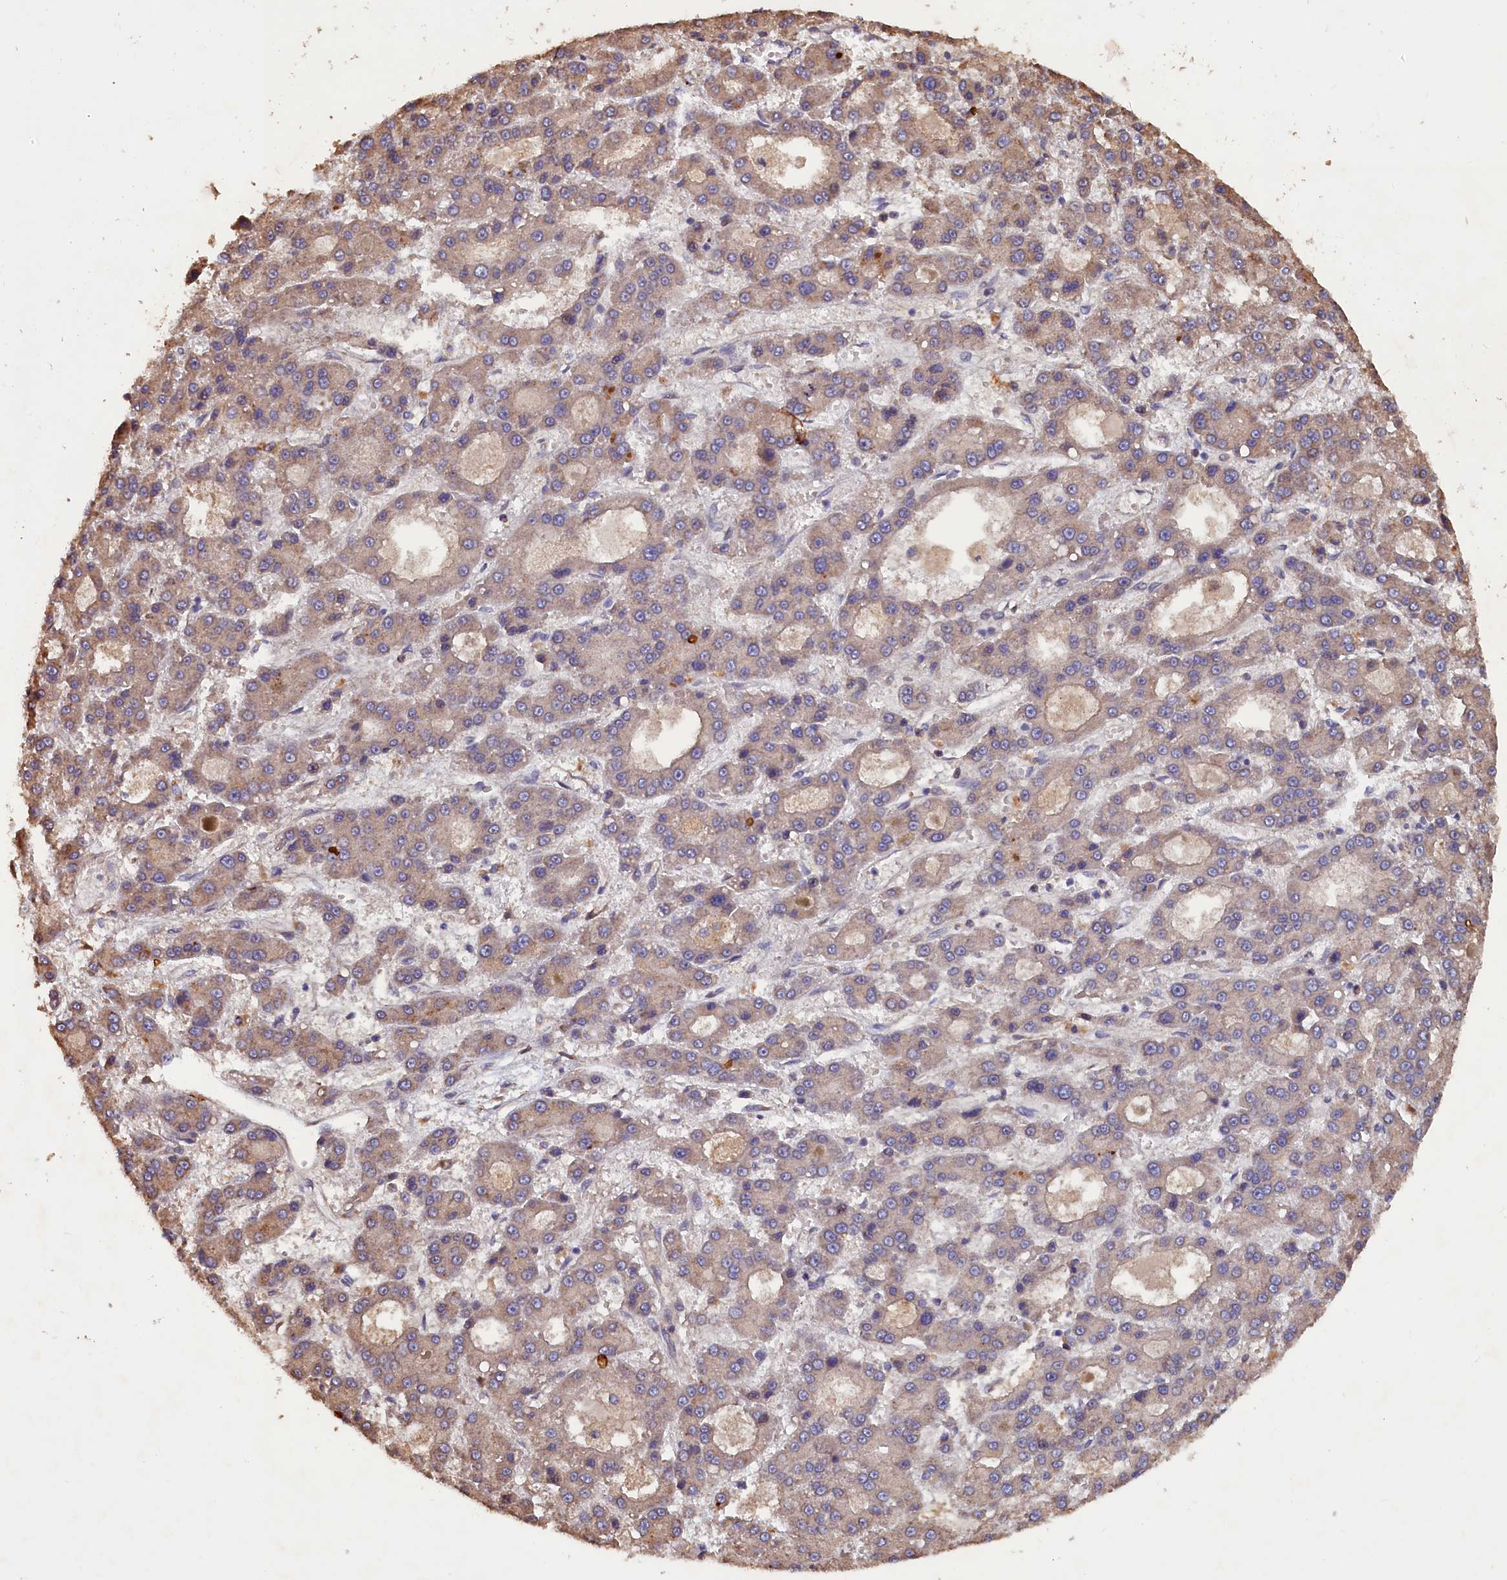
{"staining": {"intensity": "weak", "quantity": "25%-75%", "location": "cytoplasmic/membranous"}, "tissue": "liver cancer", "cell_type": "Tumor cells", "image_type": "cancer", "snomed": [{"axis": "morphology", "description": "Carcinoma, Hepatocellular, NOS"}, {"axis": "topography", "description": "Liver"}], "caption": "A brown stain labels weak cytoplasmic/membranous staining of a protein in human liver cancer tumor cells. Immunohistochemistry stains the protein in brown and the nuclei are stained blue.", "gene": "GREB1L", "patient": {"sex": "male", "age": 70}}